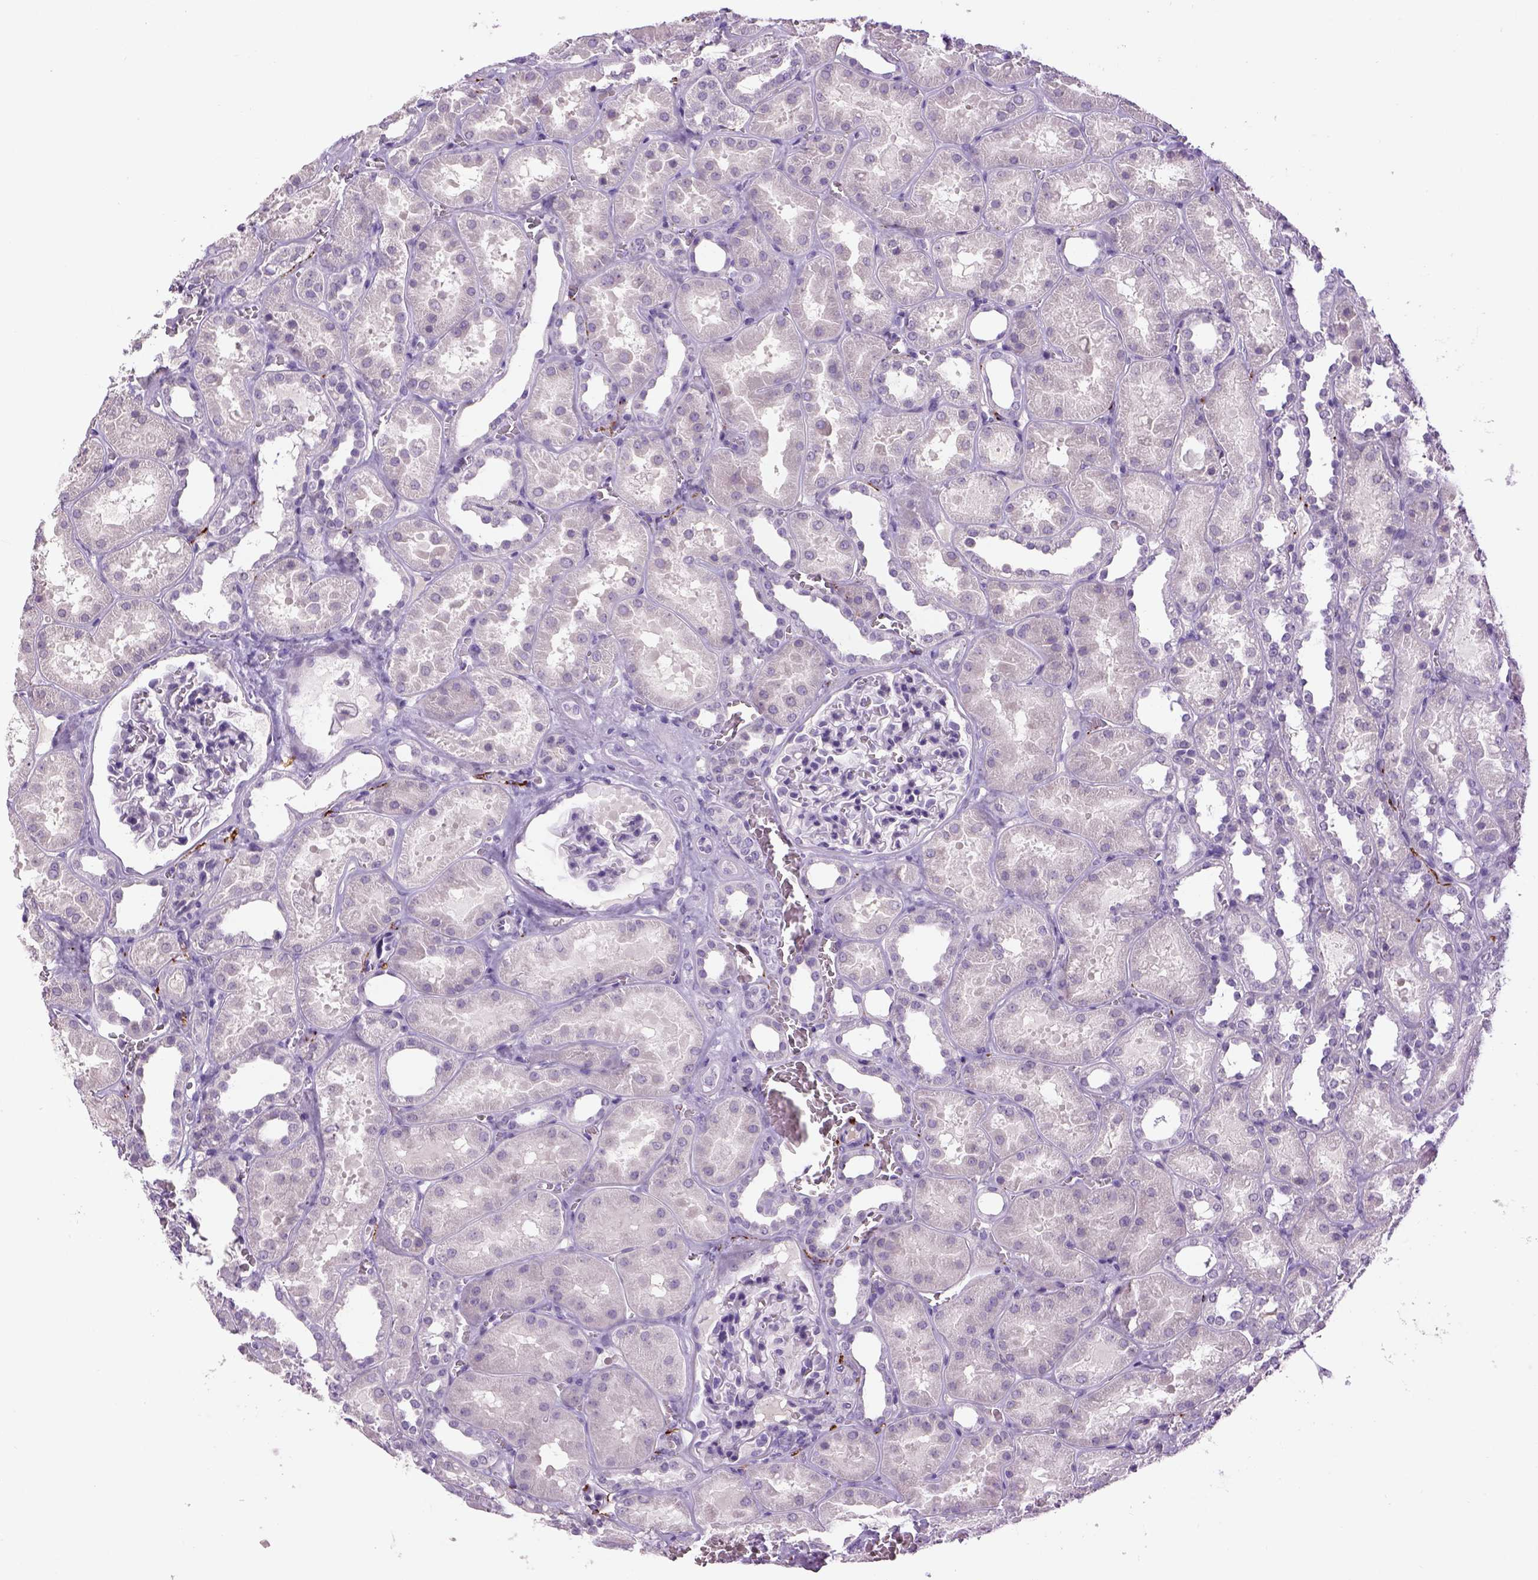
{"staining": {"intensity": "negative", "quantity": "none", "location": "none"}, "tissue": "kidney", "cell_type": "Cells in glomeruli", "image_type": "normal", "snomed": [{"axis": "morphology", "description": "Normal tissue, NOS"}, {"axis": "topography", "description": "Kidney"}], "caption": "Cells in glomeruli show no significant protein positivity in unremarkable kidney.", "gene": "DBH", "patient": {"sex": "female", "age": 41}}